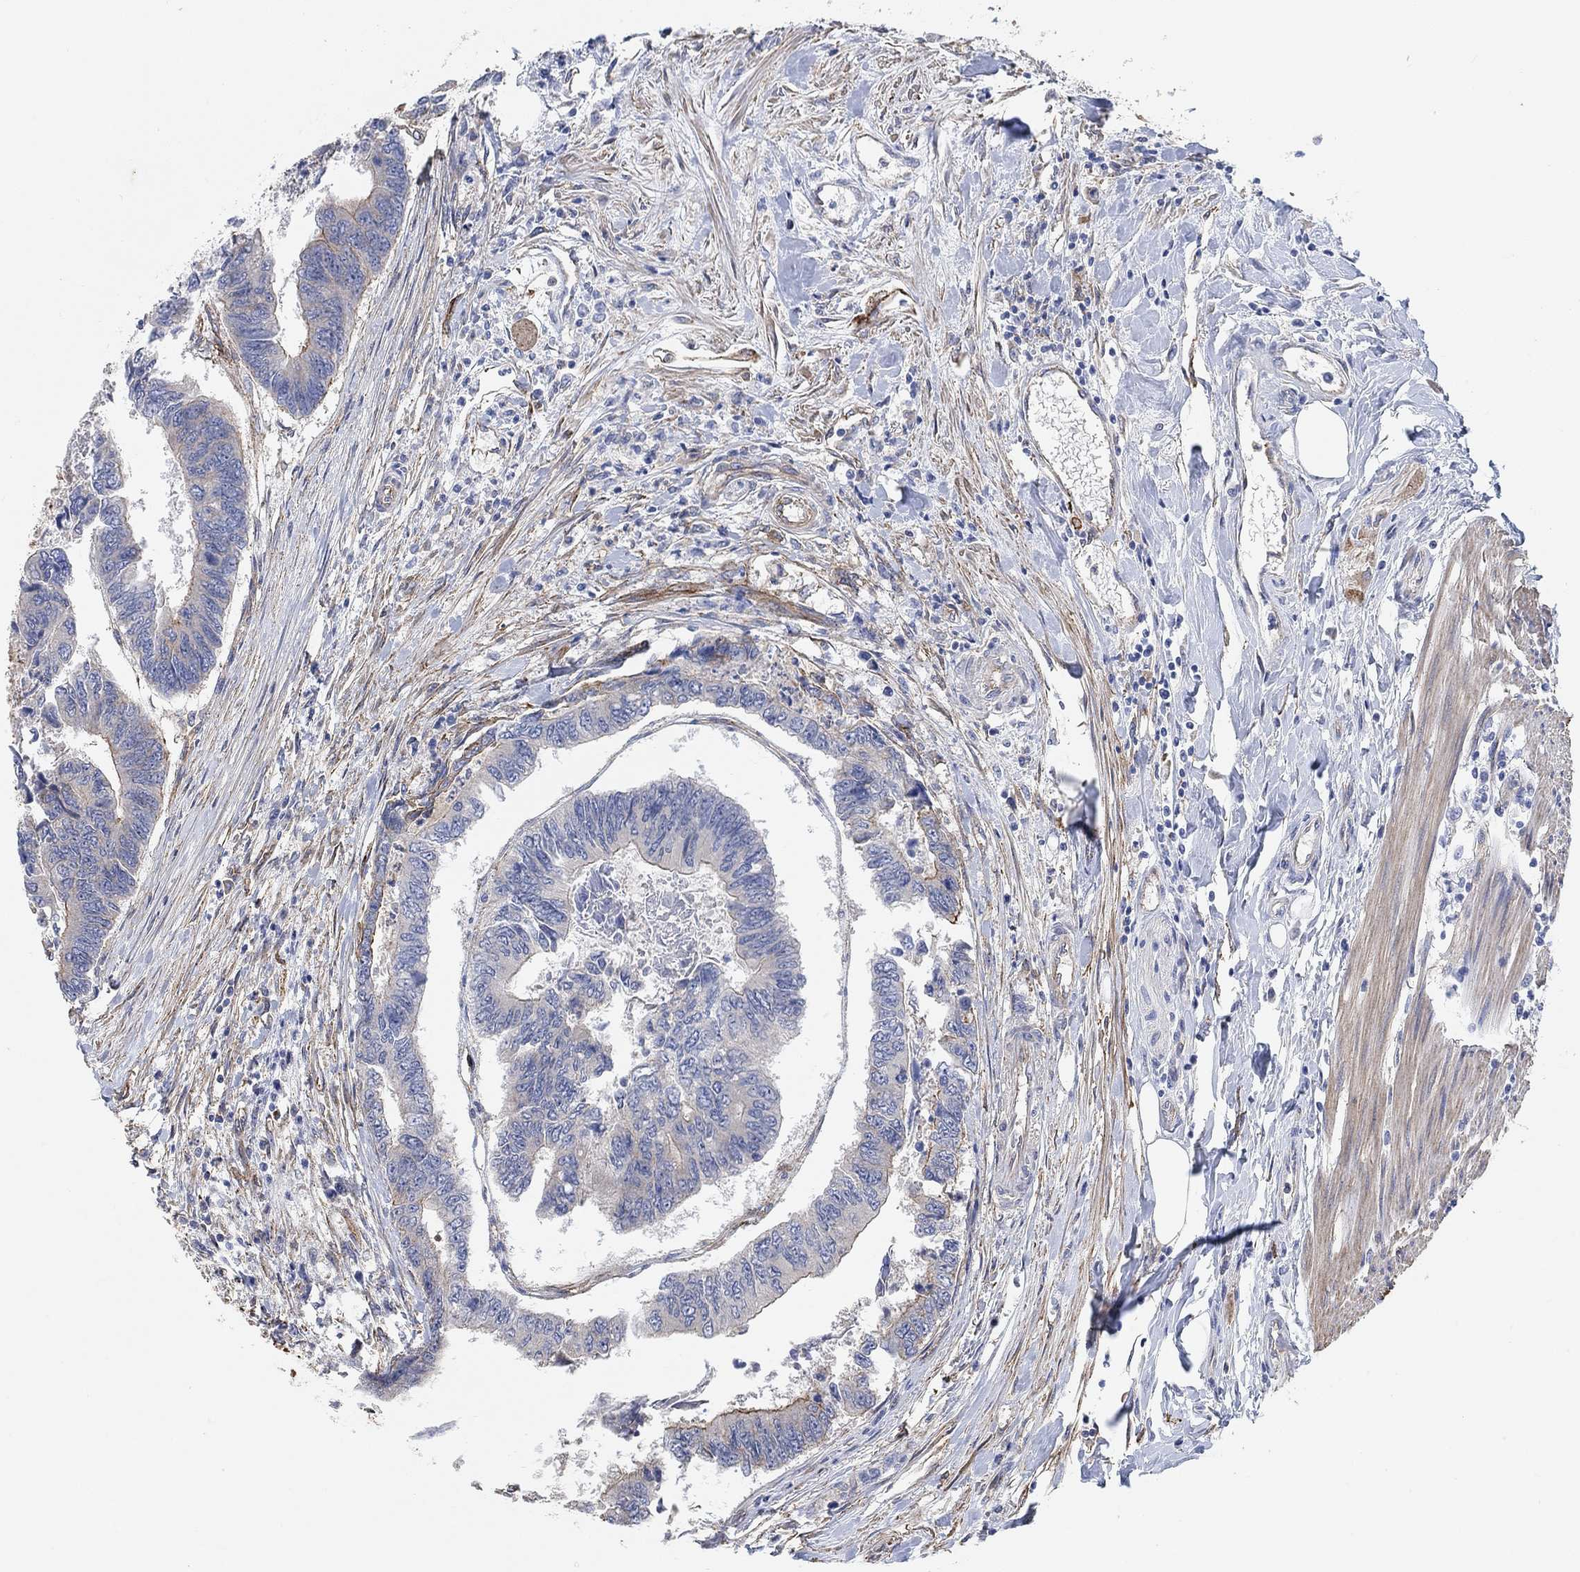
{"staining": {"intensity": "weak", "quantity": "<25%", "location": "cytoplasmic/membranous"}, "tissue": "colorectal cancer", "cell_type": "Tumor cells", "image_type": "cancer", "snomed": [{"axis": "morphology", "description": "Adenocarcinoma, NOS"}, {"axis": "topography", "description": "Colon"}], "caption": "A high-resolution photomicrograph shows IHC staining of colorectal adenocarcinoma, which exhibits no significant staining in tumor cells. The staining was performed using DAB to visualize the protein expression in brown, while the nuclei were stained in blue with hematoxylin (Magnification: 20x).", "gene": "SYT16", "patient": {"sex": "female", "age": 65}}